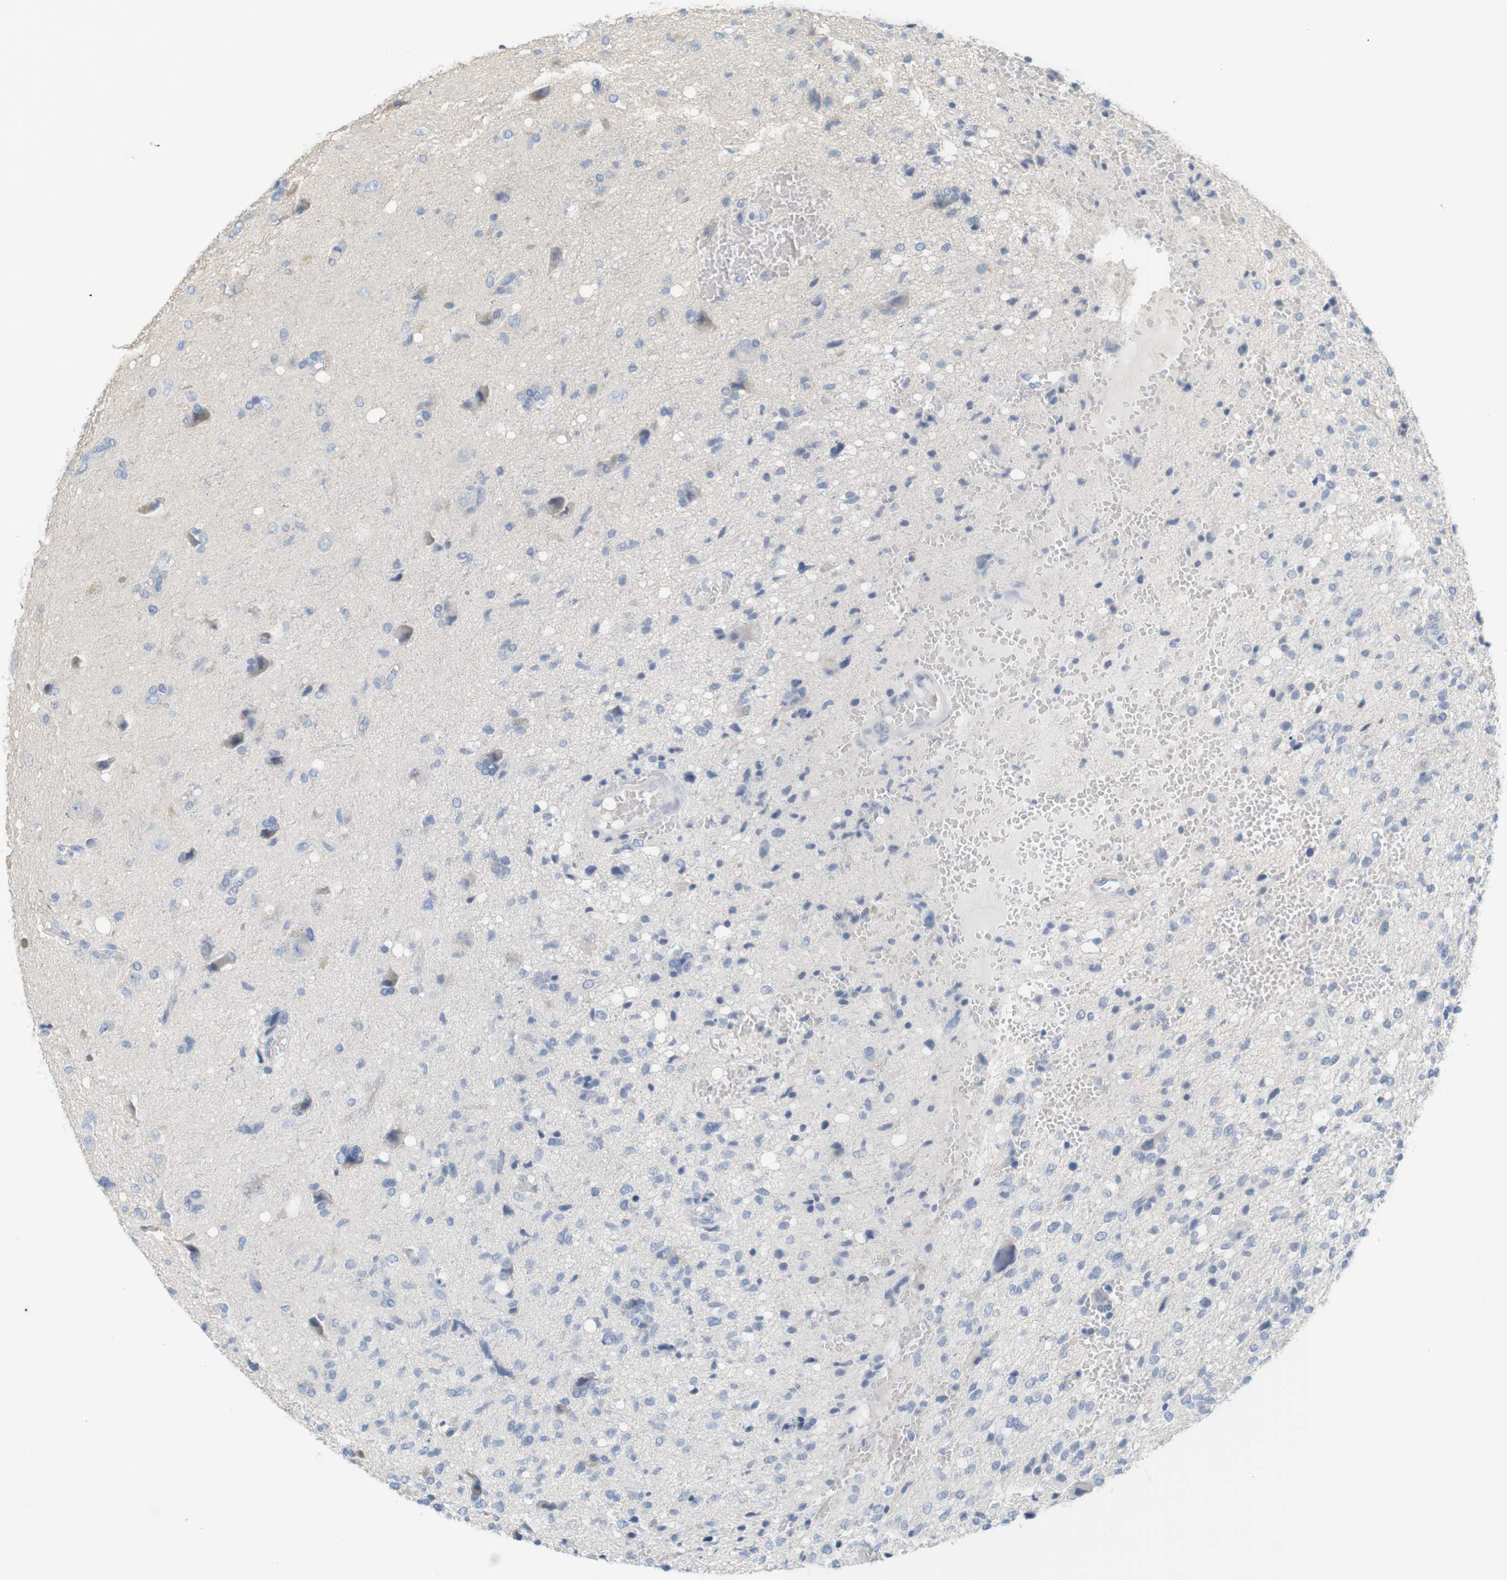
{"staining": {"intensity": "negative", "quantity": "none", "location": "none"}, "tissue": "glioma", "cell_type": "Tumor cells", "image_type": "cancer", "snomed": [{"axis": "morphology", "description": "Glioma, malignant, High grade"}, {"axis": "topography", "description": "Brain"}], "caption": "Glioma was stained to show a protein in brown. There is no significant positivity in tumor cells.", "gene": "RGS9", "patient": {"sex": "female", "age": 59}}